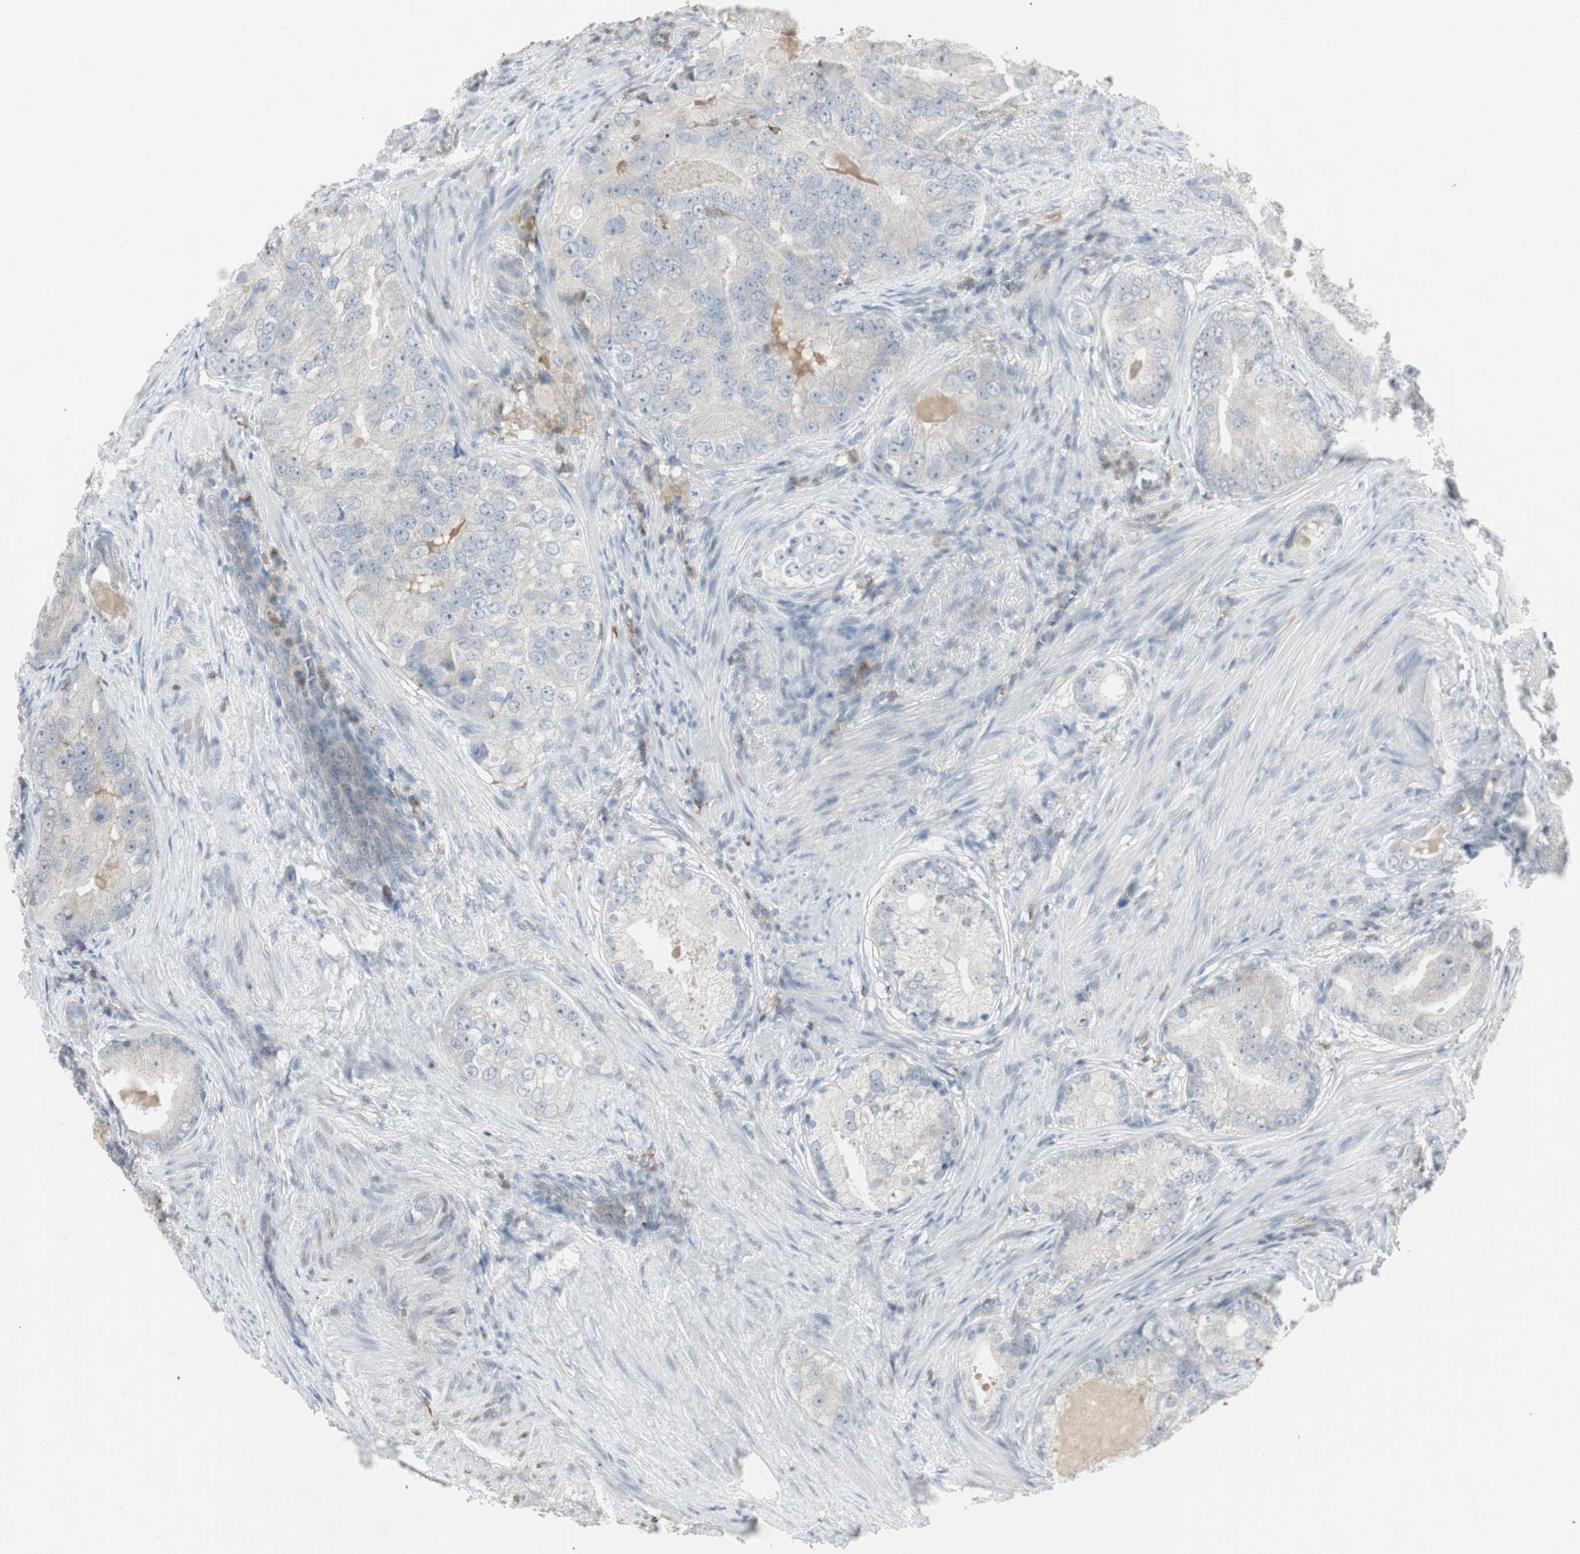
{"staining": {"intensity": "negative", "quantity": "none", "location": "none"}, "tissue": "prostate cancer", "cell_type": "Tumor cells", "image_type": "cancer", "snomed": [{"axis": "morphology", "description": "Adenocarcinoma, High grade"}, {"axis": "topography", "description": "Prostate"}], "caption": "The immunohistochemistry image has no significant staining in tumor cells of prostate high-grade adenocarcinoma tissue. The staining was performed using DAB to visualize the protein expression in brown, while the nuclei were stained in blue with hematoxylin (Magnification: 20x).", "gene": "MAP4K4", "patient": {"sex": "male", "age": 66}}